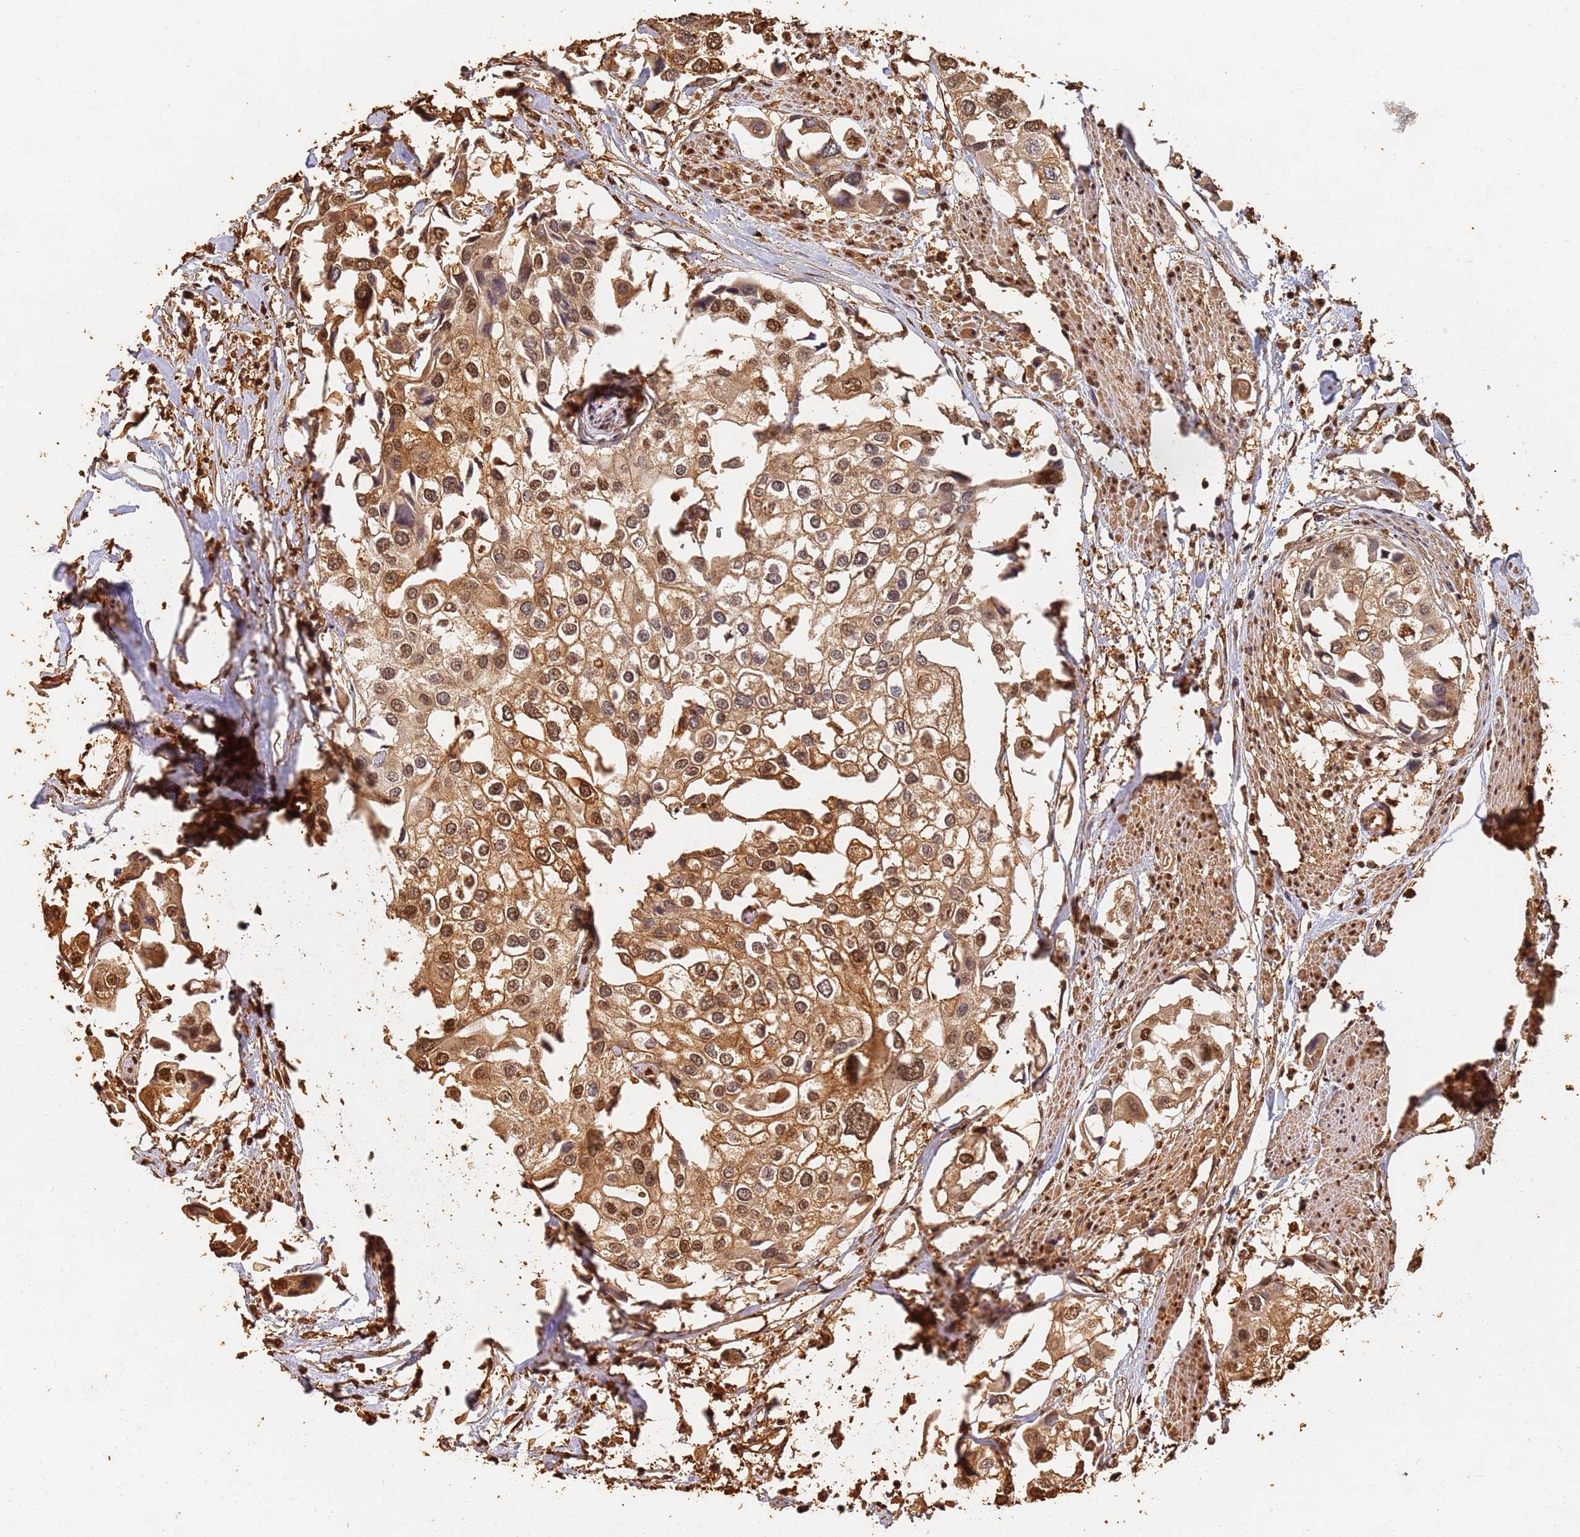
{"staining": {"intensity": "moderate", "quantity": ">75%", "location": "cytoplasmic/membranous,nuclear"}, "tissue": "urothelial cancer", "cell_type": "Tumor cells", "image_type": "cancer", "snomed": [{"axis": "morphology", "description": "Urothelial carcinoma, High grade"}, {"axis": "topography", "description": "Urinary bladder"}], "caption": "A brown stain highlights moderate cytoplasmic/membranous and nuclear staining of a protein in urothelial carcinoma (high-grade) tumor cells.", "gene": "JAK2", "patient": {"sex": "male", "age": 64}}